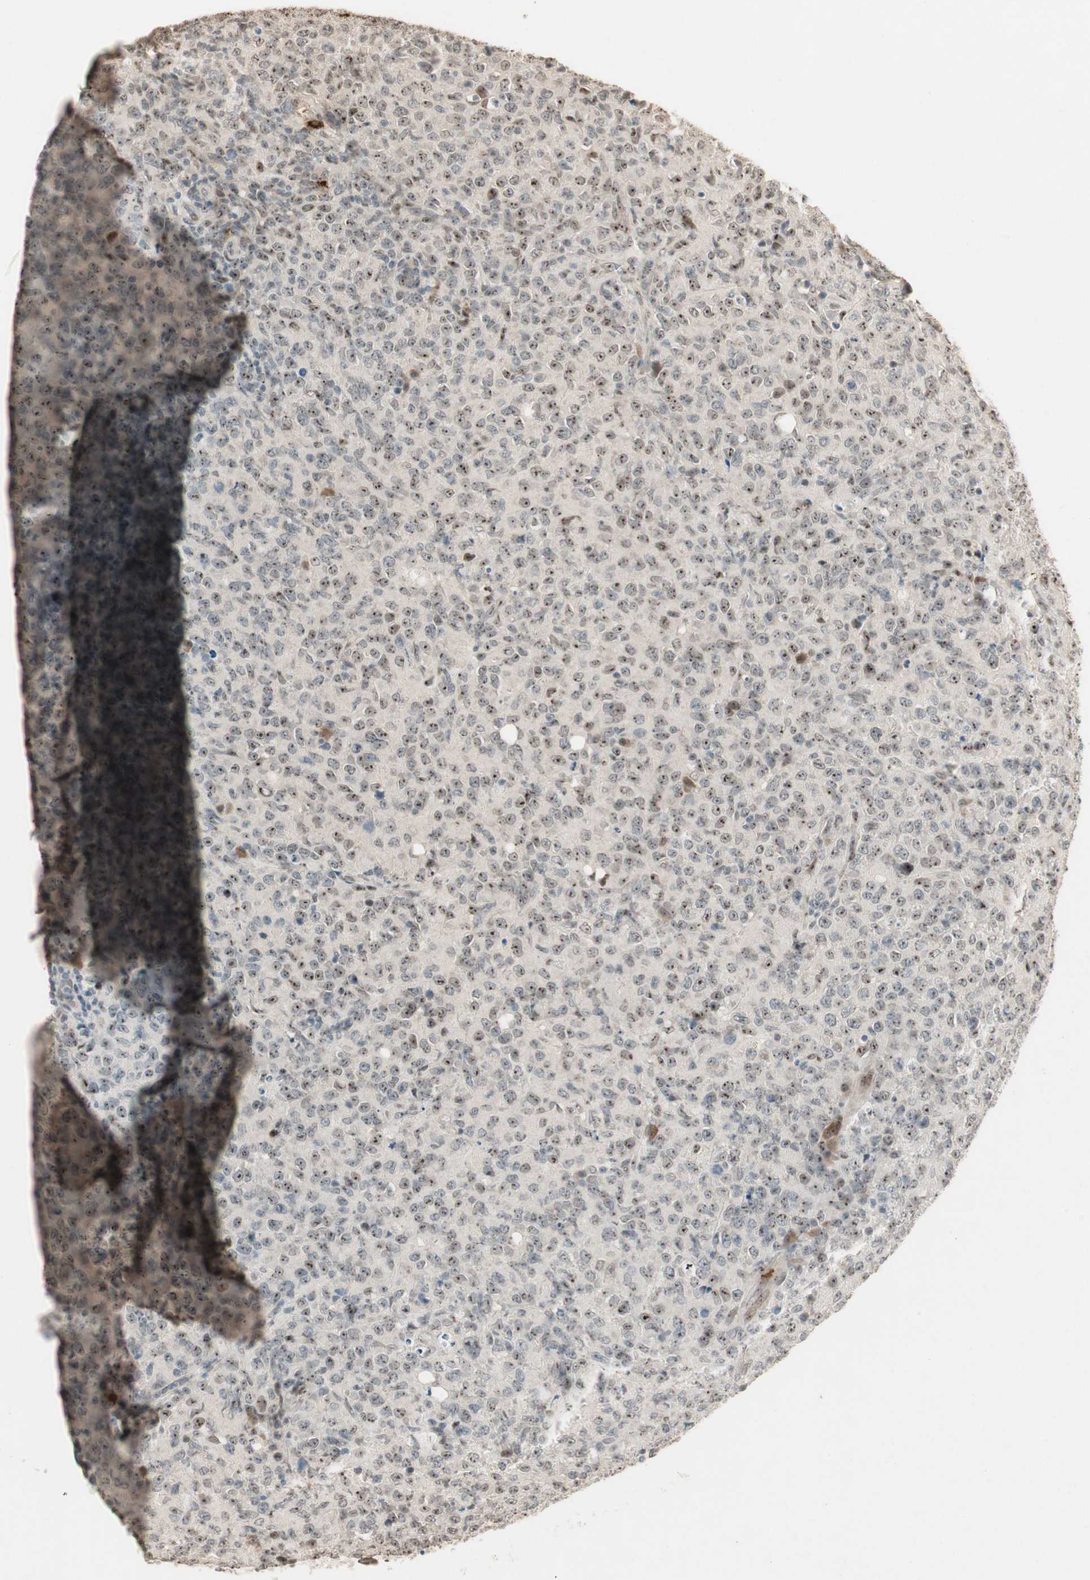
{"staining": {"intensity": "weak", "quantity": ">75%", "location": "nuclear"}, "tissue": "lymphoma", "cell_type": "Tumor cells", "image_type": "cancer", "snomed": [{"axis": "morphology", "description": "Malignant lymphoma, non-Hodgkin's type, High grade"}, {"axis": "topography", "description": "Tonsil"}], "caption": "Approximately >75% of tumor cells in human lymphoma show weak nuclear protein staining as visualized by brown immunohistochemical staining.", "gene": "ETV4", "patient": {"sex": "female", "age": 36}}